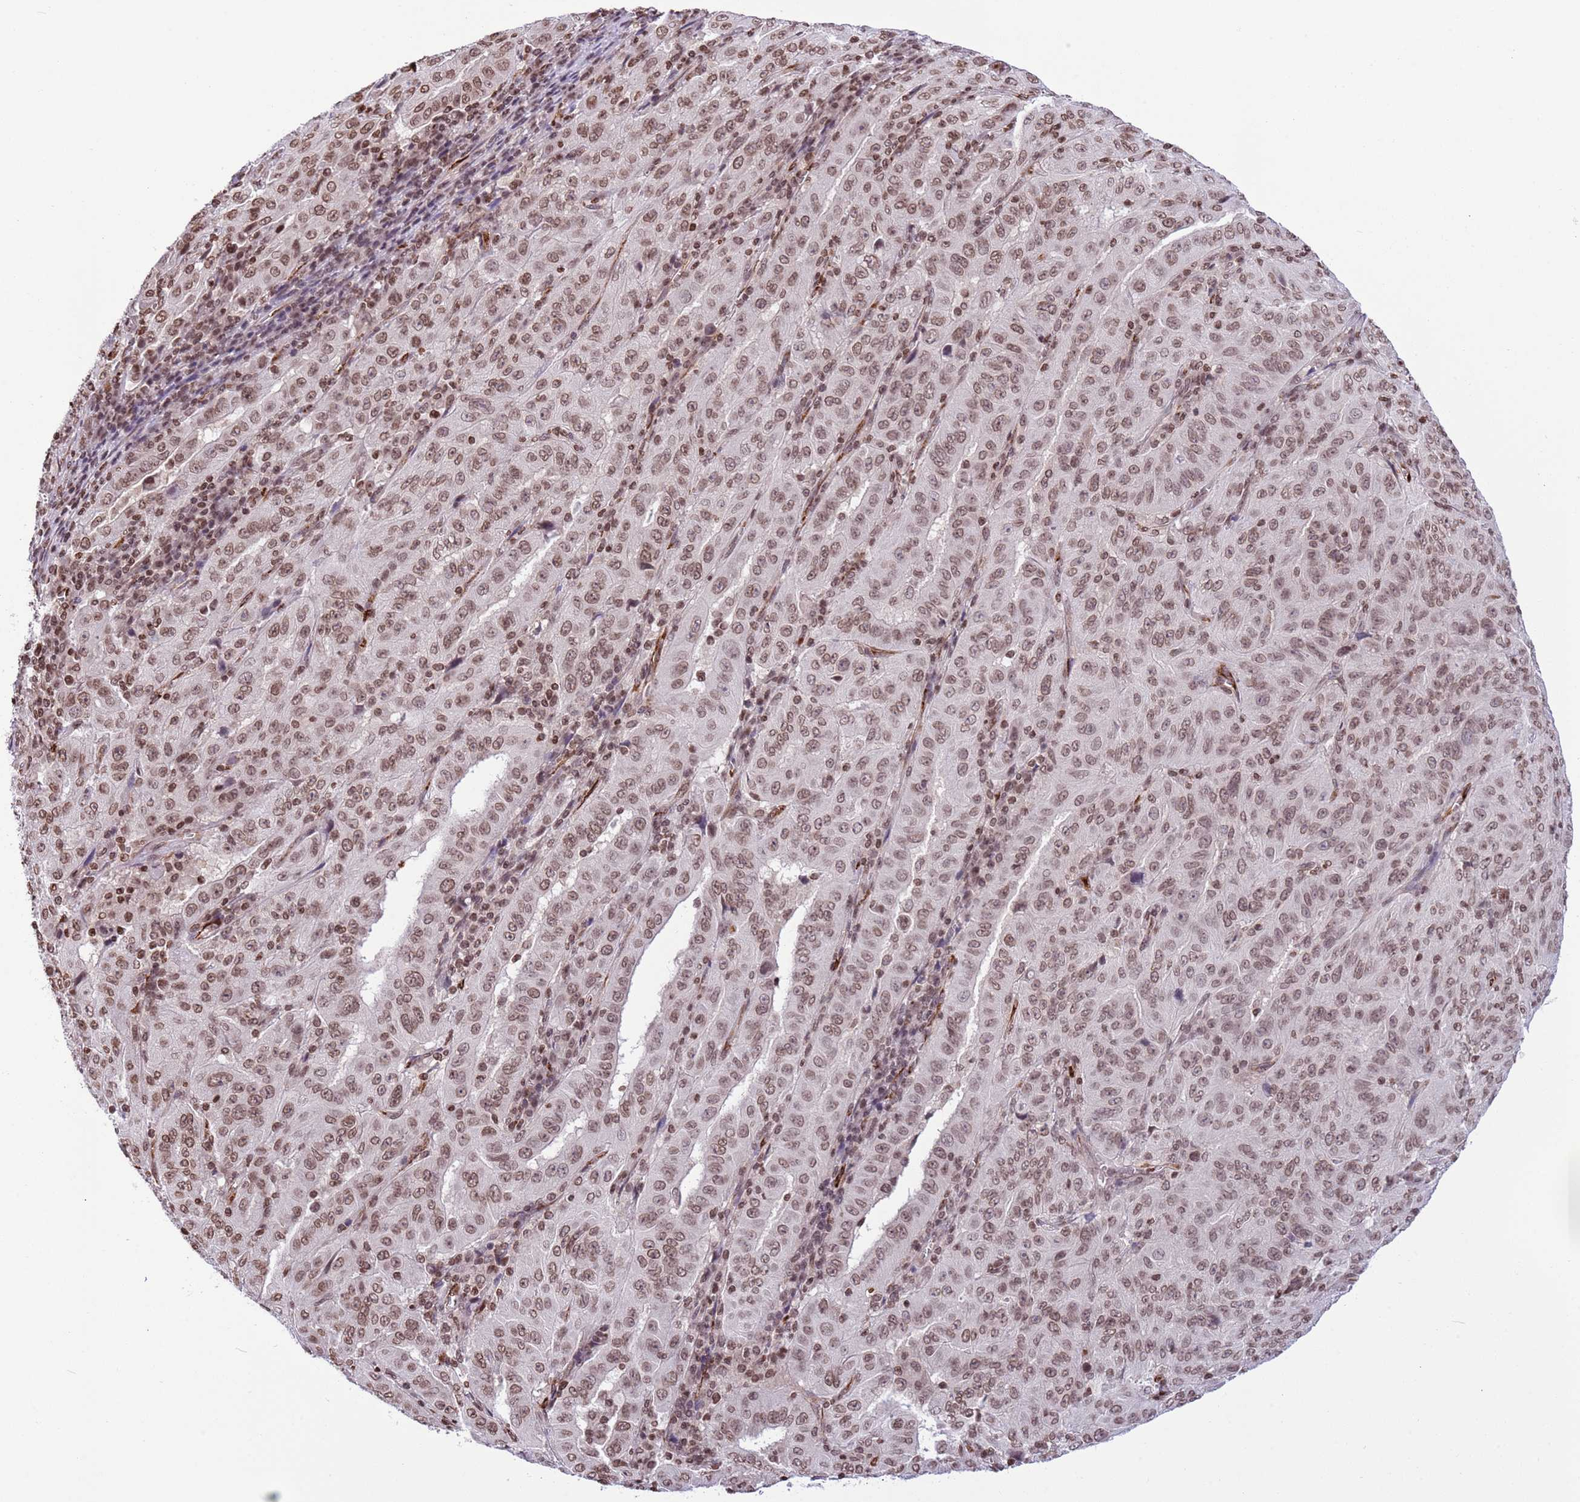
{"staining": {"intensity": "moderate", "quantity": ">75%", "location": "nuclear"}, "tissue": "pancreatic cancer", "cell_type": "Tumor cells", "image_type": "cancer", "snomed": [{"axis": "morphology", "description": "Adenocarcinoma, NOS"}, {"axis": "topography", "description": "Pancreas"}], "caption": "A brown stain highlights moderate nuclear expression of a protein in human adenocarcinoma (pancreatic) tumor cells.", "gene": "NRIP1", "patient": {"sex": "male", "age": 63}}